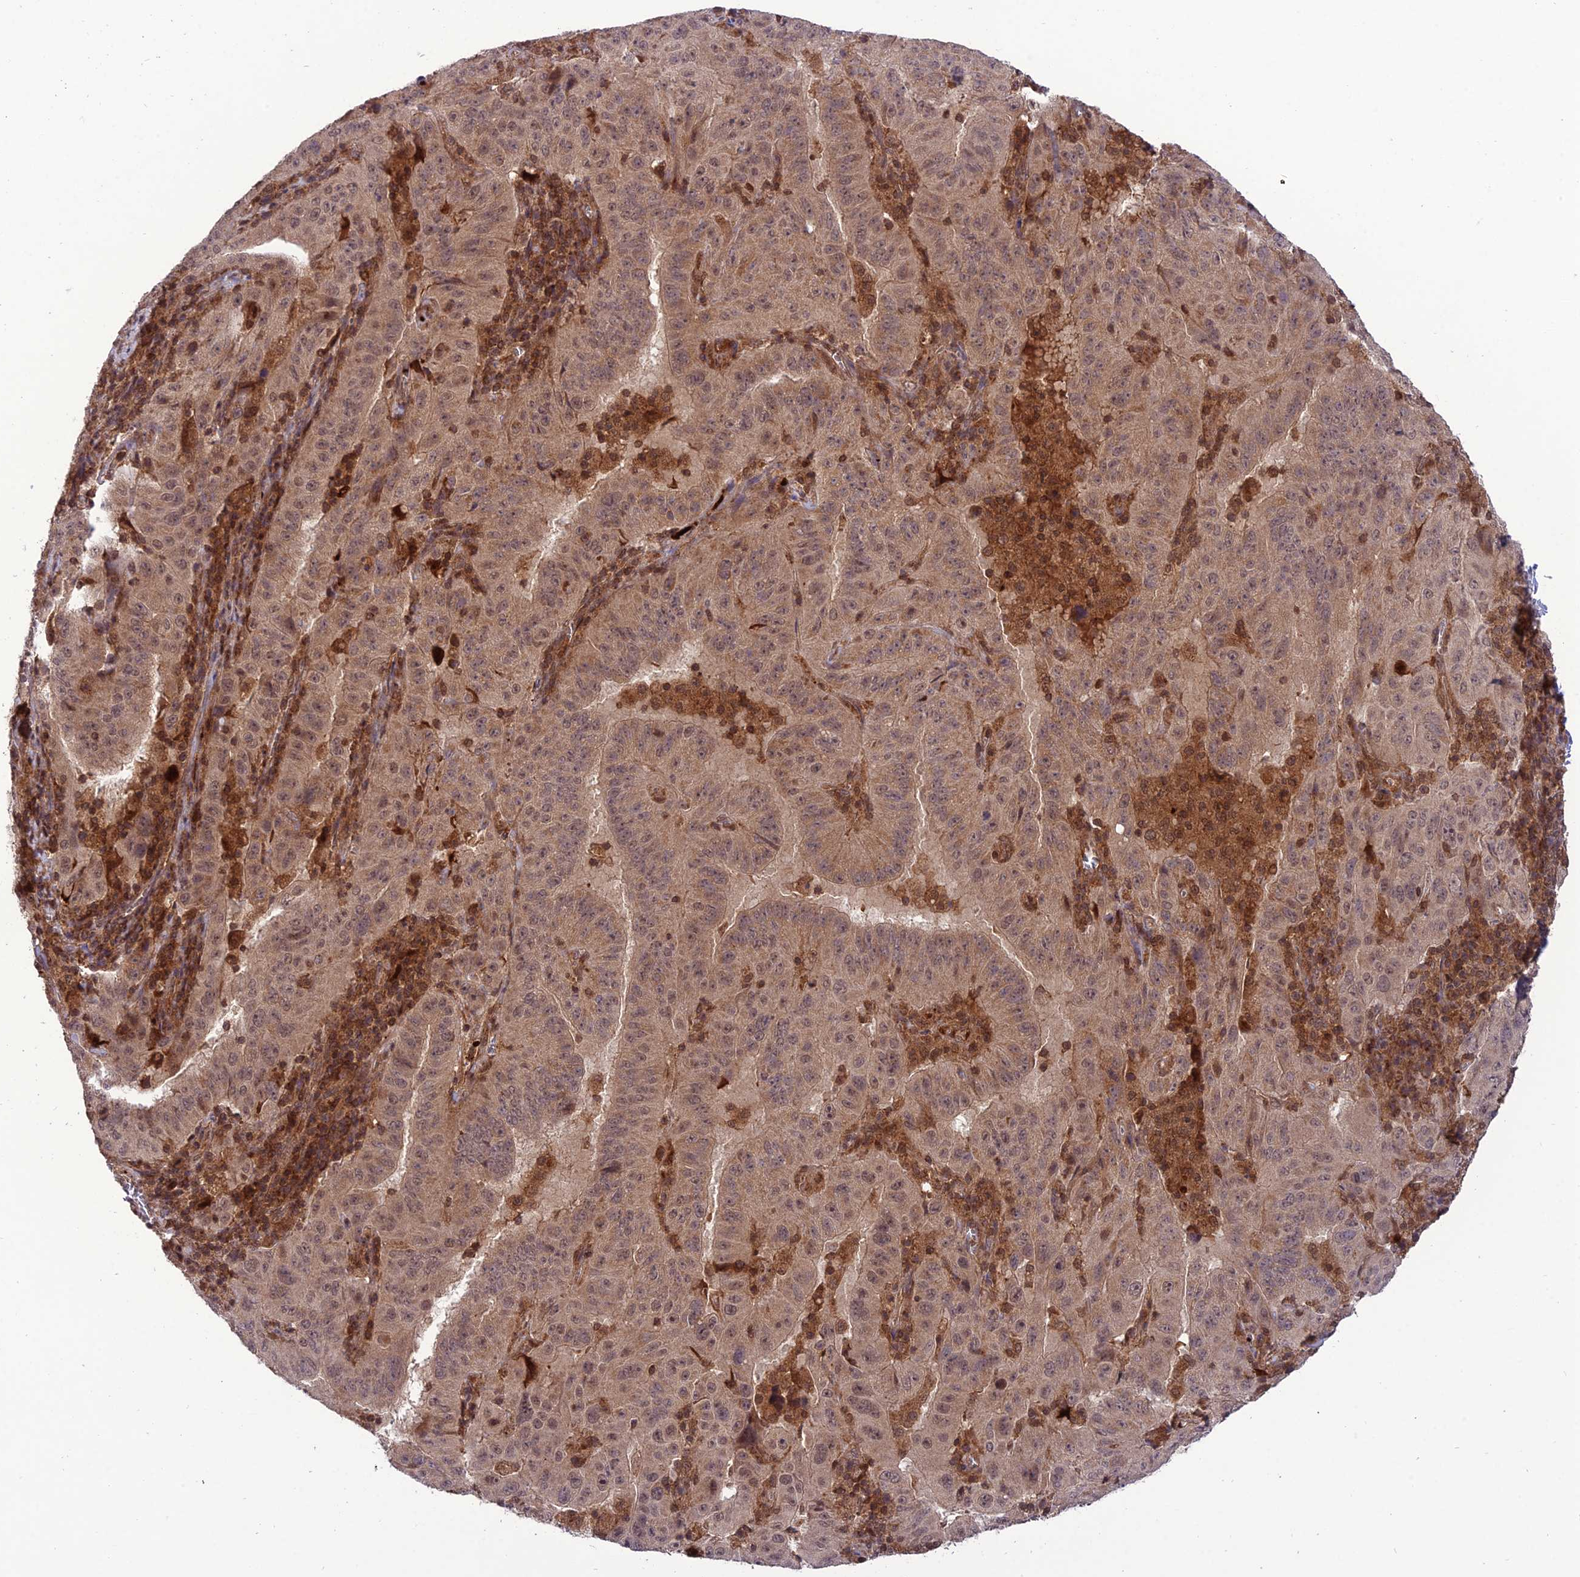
{"staining": {"intensity": "weak", "quantity": ">75%", "location": "cytoplasmic/membranous,nuclear"}, "tissue": "pancreatic cancer", "cell_type": "Tumor cells", "image_type": "cancer", "snomed": [{"axis": "morphology", "description": "Adenocarcinoma, NOS"}, {"axis": "topography", "description": "Pancreas"}], "caption": "This micrograph exhibits adenocarcinoma (pancreatic) stained with immunohistochemistry (IHC) to label a protein in brown. The cytoplasmic/membranous and nuclear of tumor cells show weak positivity for the protein. Nuclei are counter-stained blue.", "gene": "NDUFC1", "patient": {"sex": "male", "age": 63}}